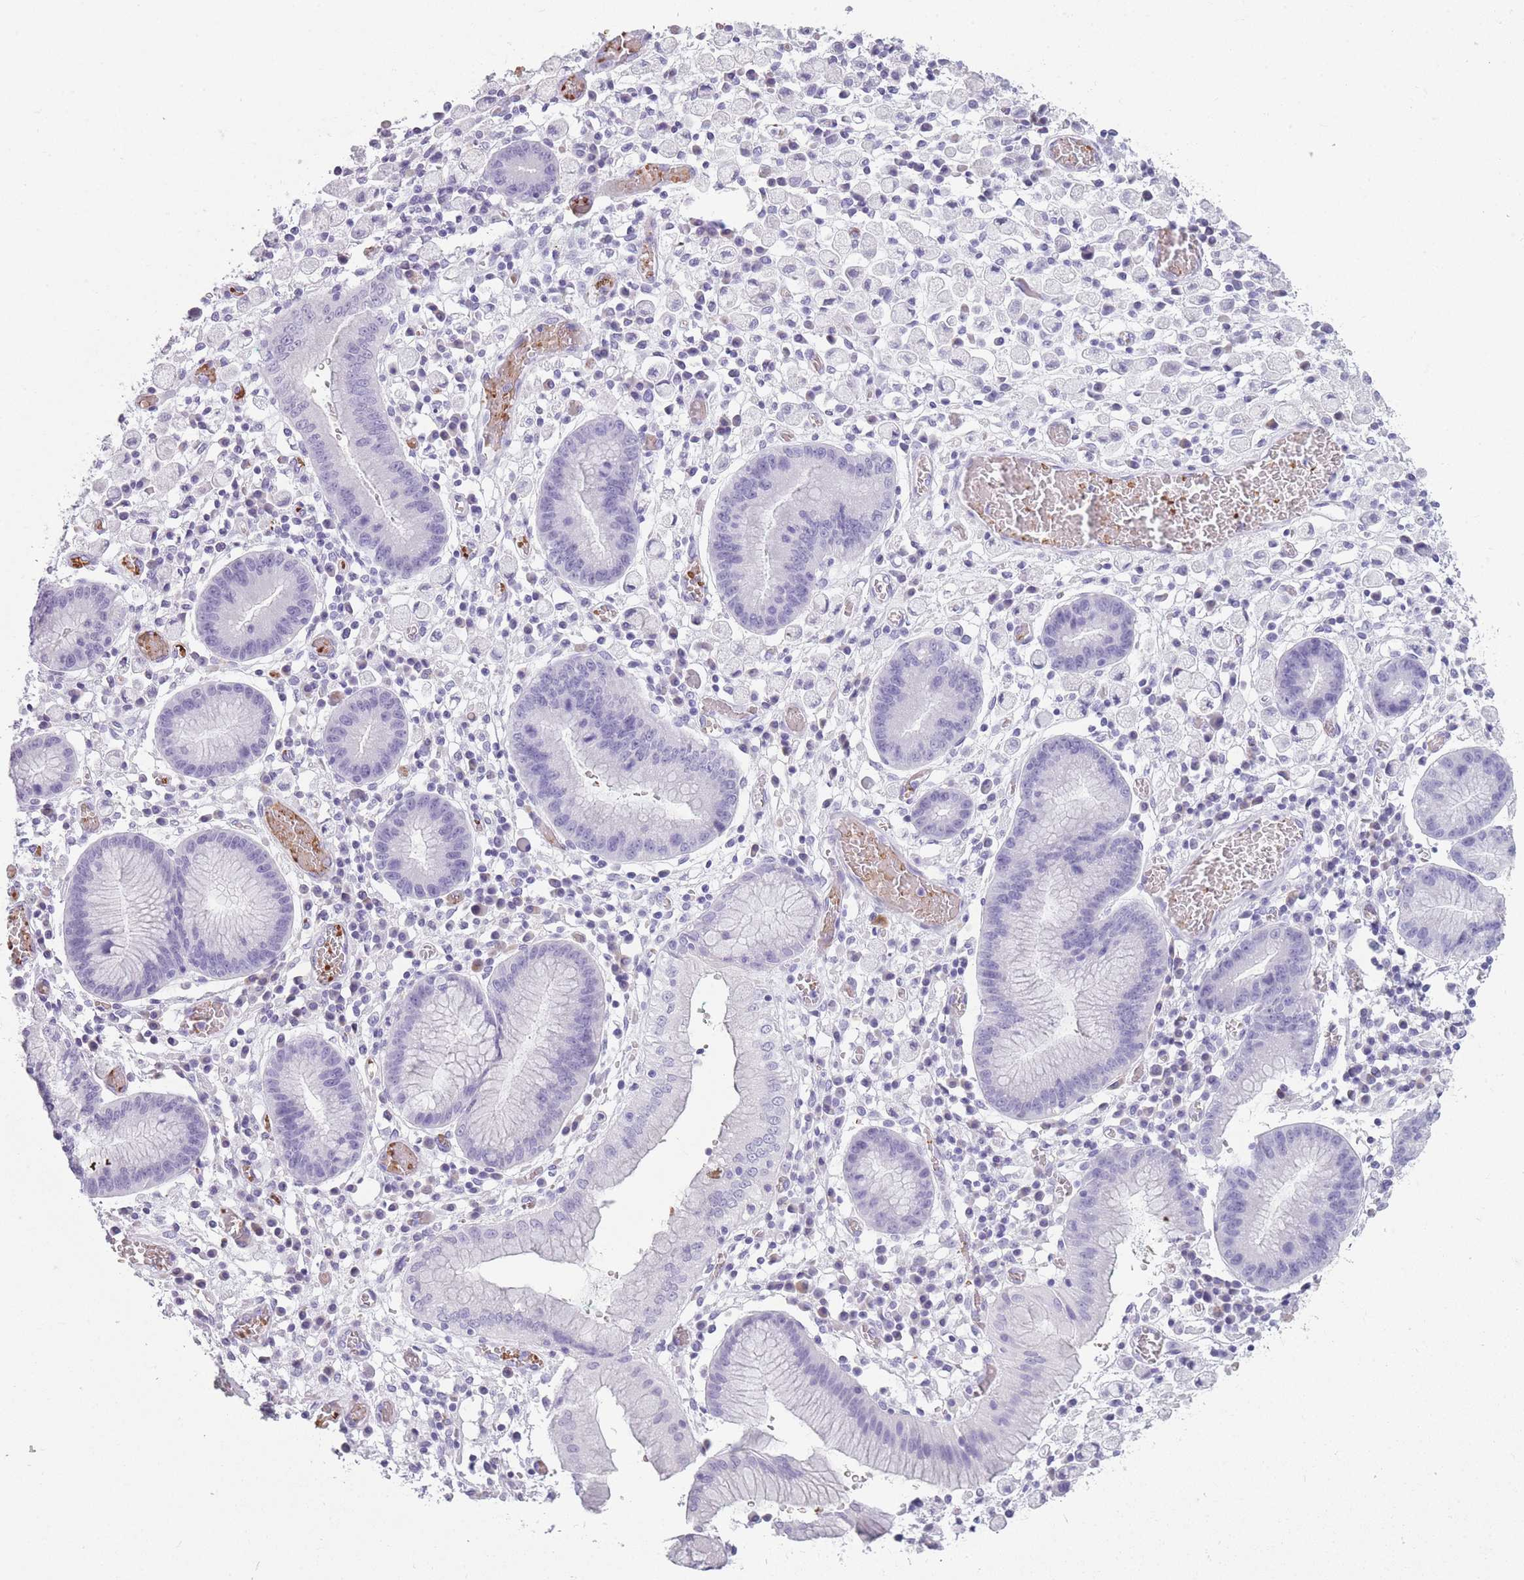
{"staining": {"intensity": "negative", "quantity": "none", "location": "none"}, "tissue": "stomach cancer", "cell_type": "Tumor cells", "image_type": "cancer", "snomed": [{"axis": "morphology", "description": "Adenocarcinoma, NOS"}, {"axis": "topography", "description": "Stomach"}], "caption": "Human stomach cancer (adenocarcinoma) stained for a protein using IHC displays no expression in tumor cells.", "gene": "OR7C1", "patient": {"sex": "male", "age": 77}}